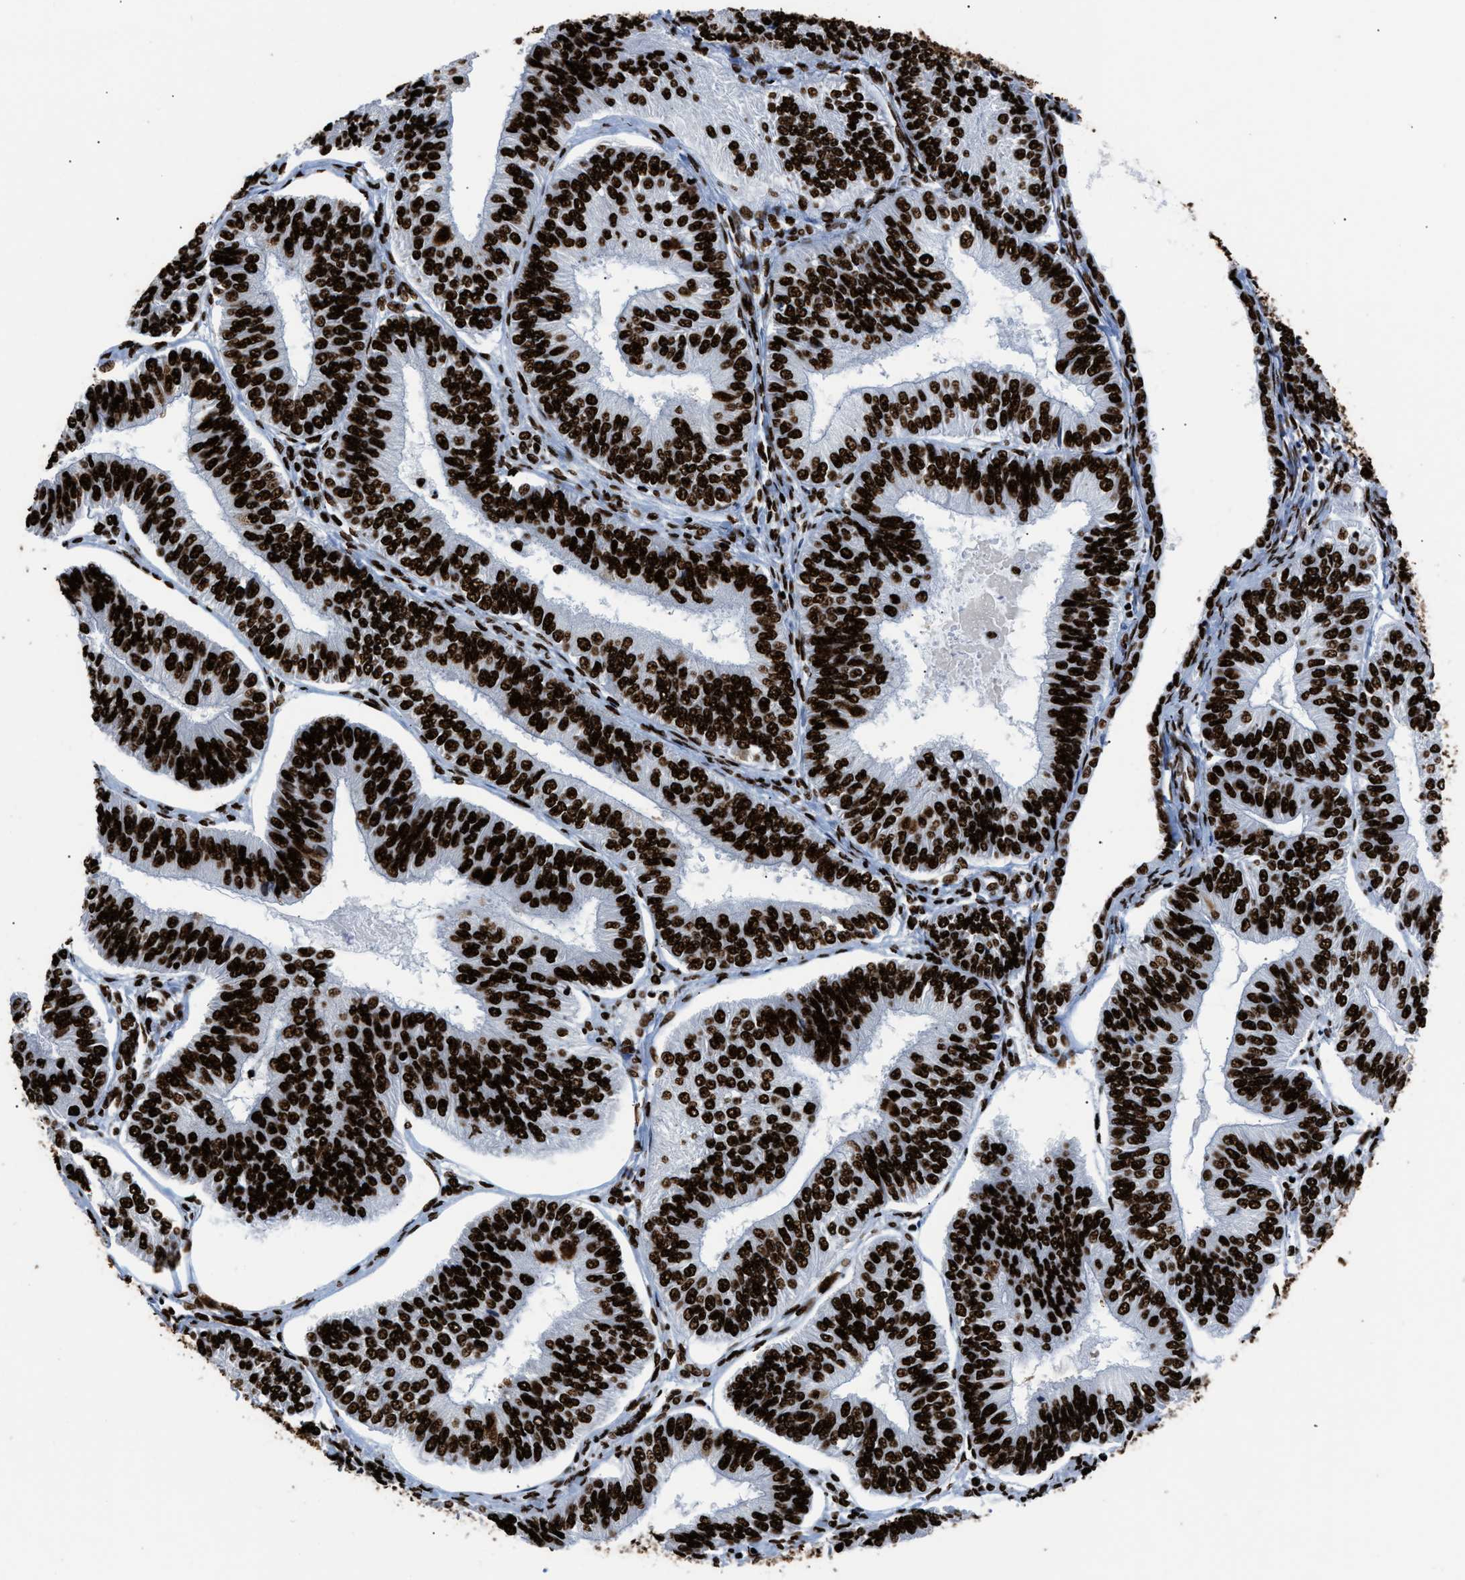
{"staining": {"intensity": "strong", "quantity": ">75%", "location": "nuclear"}, "tissue": "endometrial cancer", "cell_type": "Tumor cells", "image_type": "cancer", "snomed": [{"axis": "morphology", "description": "Adenocarcinoma, NOS"}, {"axis": "topography", "description": "Endometrium"}], "caption": "Endometrial cancer (adenocarcinoma) stained with a protein marker reveals strong staining in tumor cells.", "gene": "HNRNPM", "patient": {"sex": "female", "age": 58}}